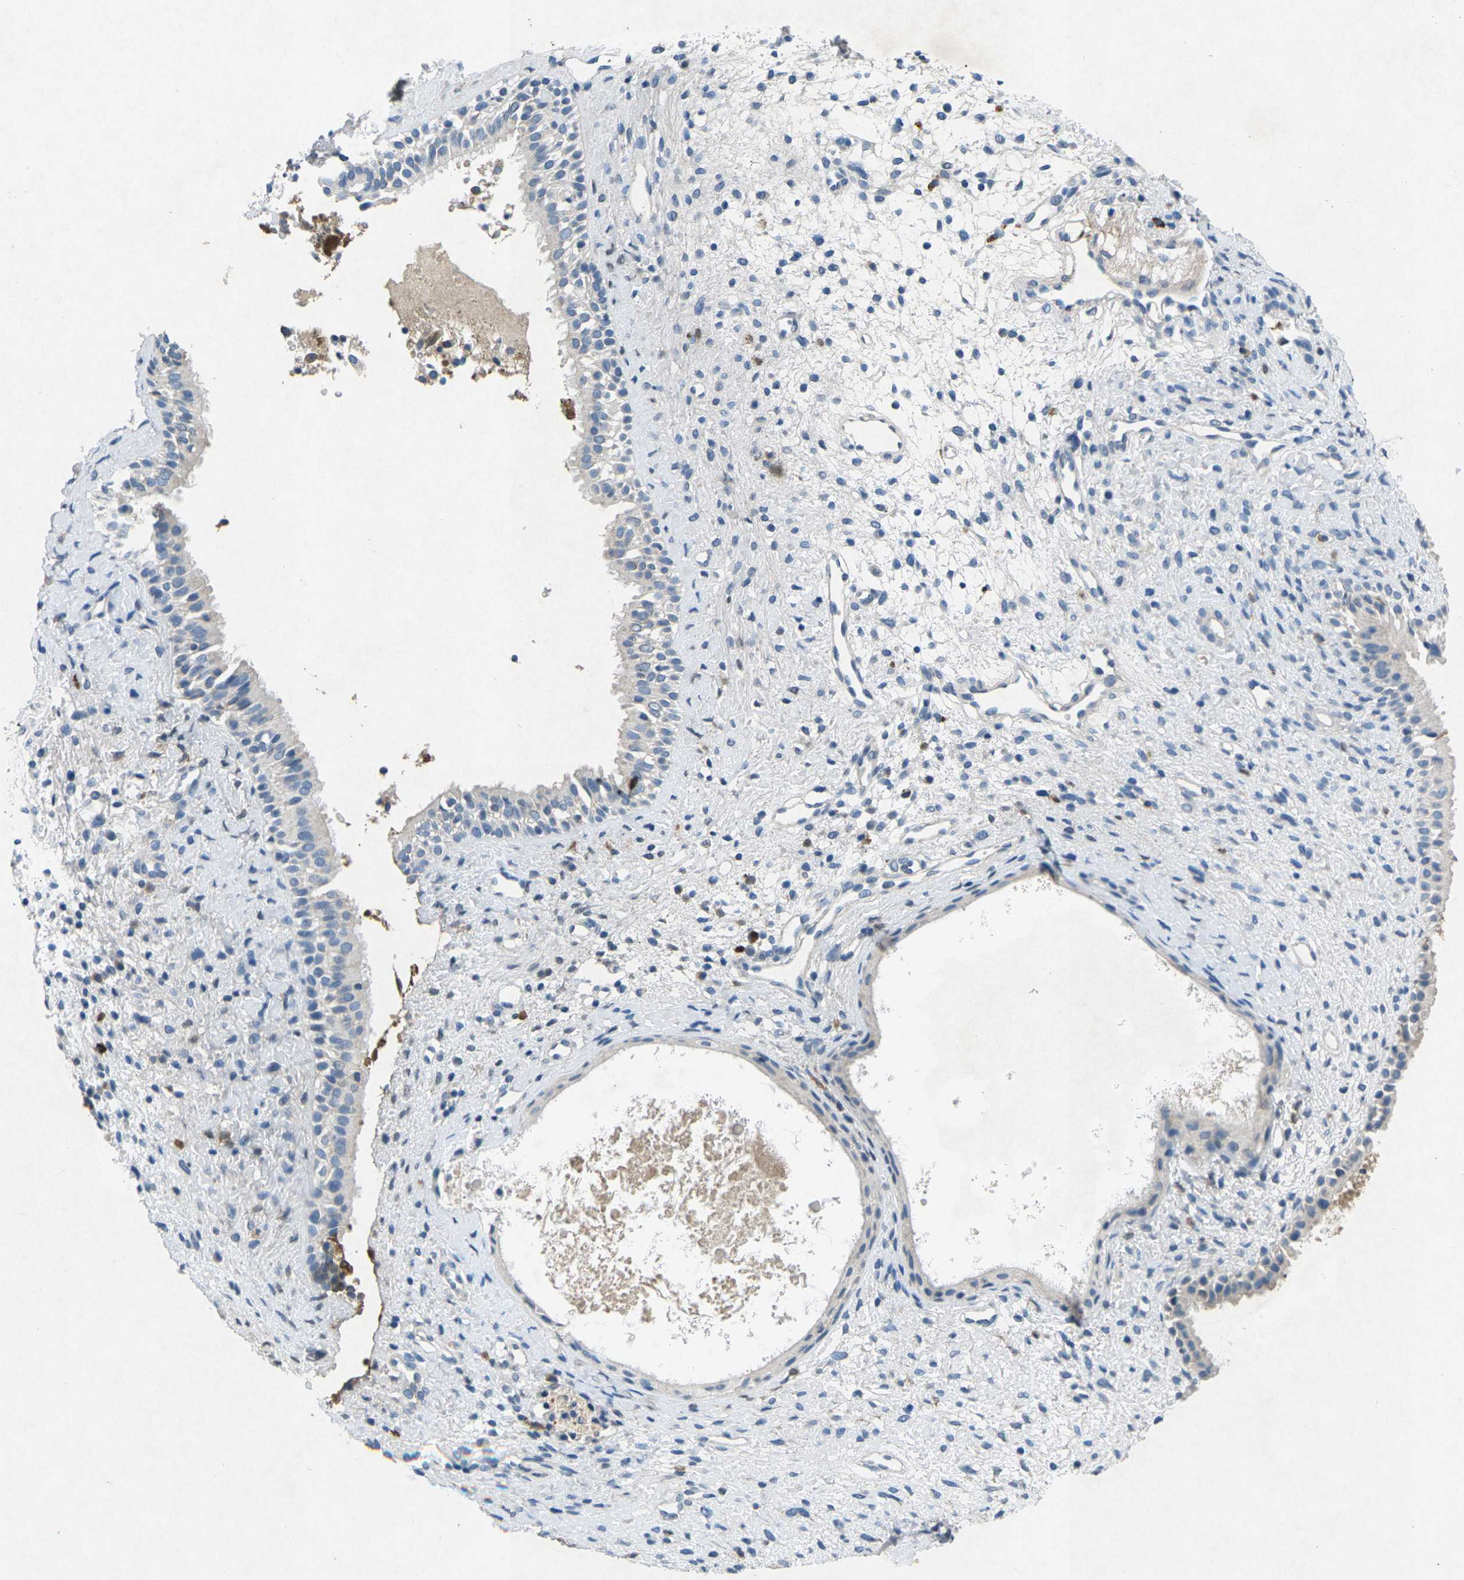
{"staining": {"intensity": "negative", "quantity": "none", "location": "none"}, "tissue": "nasopharynx", "cell_type": "Respiratory epithelial cells", "image_type": "normal", "snomed": [{"axis": "morphology", "description": "Normal tissue, NOS"}, {"axis": "topography", "description": "Nasopharynx"}], "caption": "Immunohistochemistry (IHC) image of unremarkable nasopharynx: nasopharynx stained with DAB exhibits no significant protein staining in respiratory epithelial cells. (DAB immunohistochemistry, high magnification).", "gene": "PLG", "patient": {"sex": "male", "age": 22}}